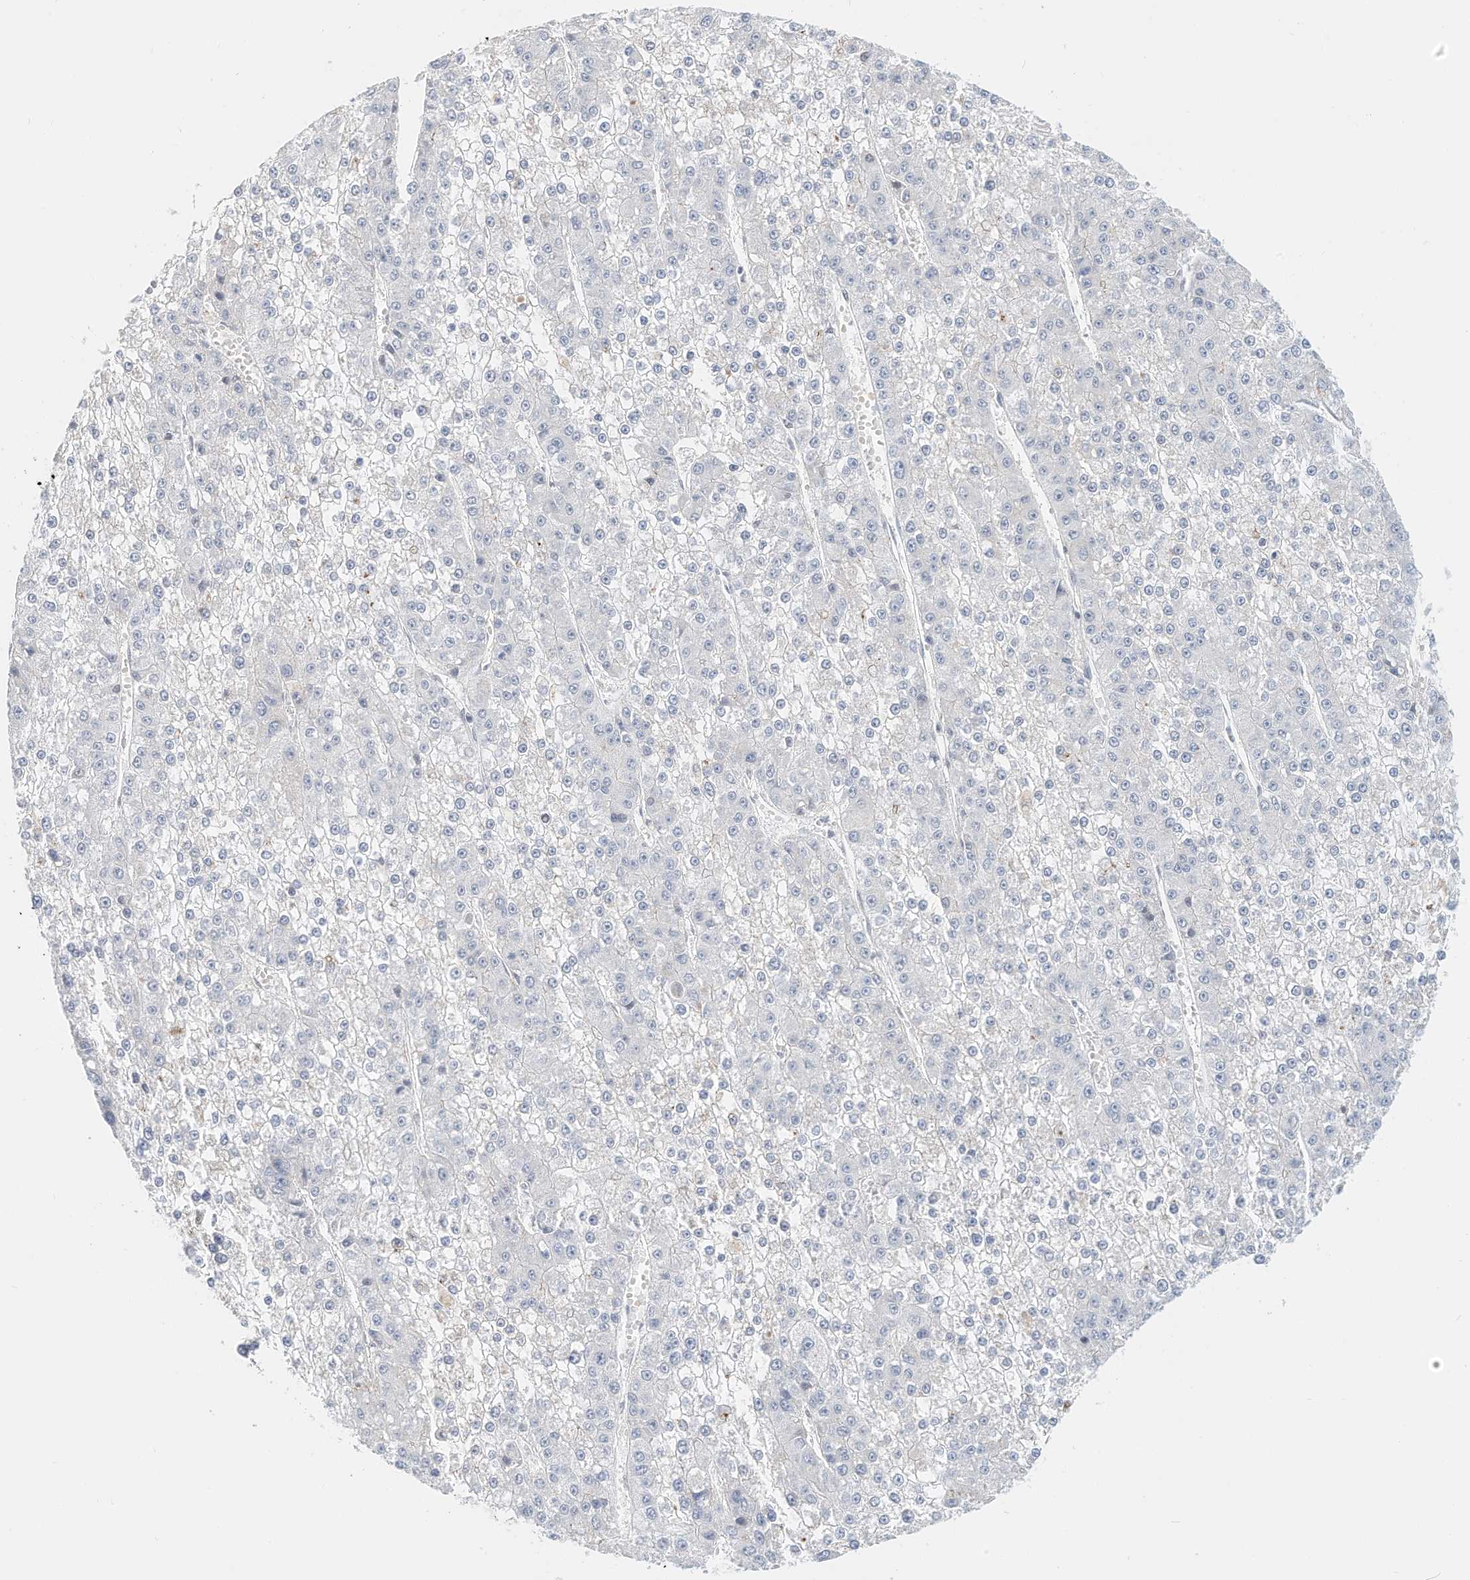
{"staining": {"intensity": "negative", "quantity": "none", "location": "none"}, "tissue": "liver cancer", "cell_type": "Tumor cells", "image_type": "cancer", "snomed": [{"axis": "morphology", "description": "Carcinoma, Hepatocellular, NOS"}, {"axis": "topography", "description": "Liver"}], "caption": "This photomicrograph is of liver hepatocellular carcinoma stained with IHC to label a protein in brown with the nuclei are counter-stained blue. There is no positivity in tumor cells.", "gene": "OGT", "patient": {"sex": "female", "age": 73}}